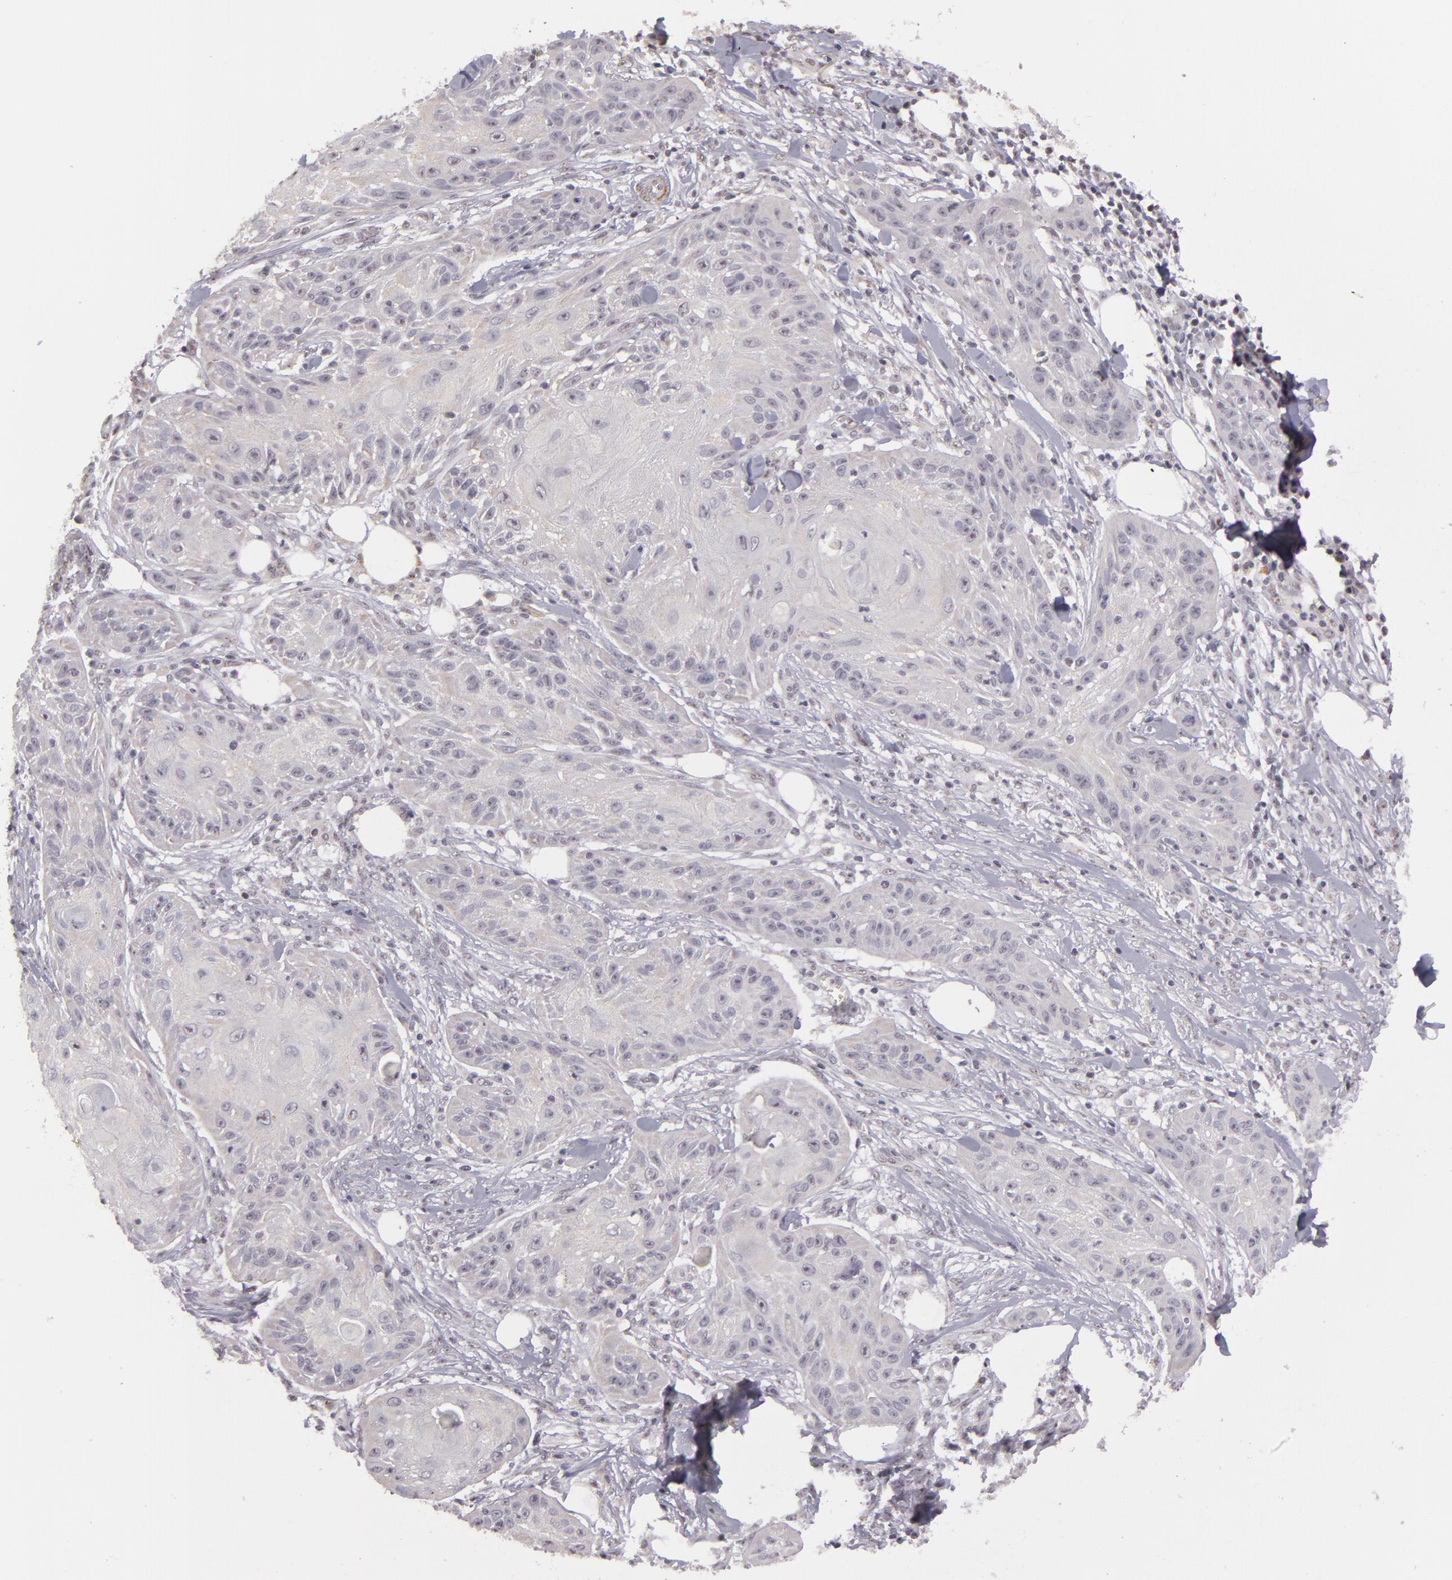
{"staining": {"intensity": "negative", "quantity": "none", "location": "none"}, "tissue": "skin cancer", "cell_type": "Tumor cells", "image_type": "cancer", "snomed": [{"axis": "morphology", "description": "Squamous cell carcinoma, NOS"}, {"axis": "topography", "description": "Skin"}], "caption": "Tumor cells show no significant protein positivity in skin squamous cell carcinoma.", "gene": "RRP7A", "patient": {"sex": "female", "age": 88}}